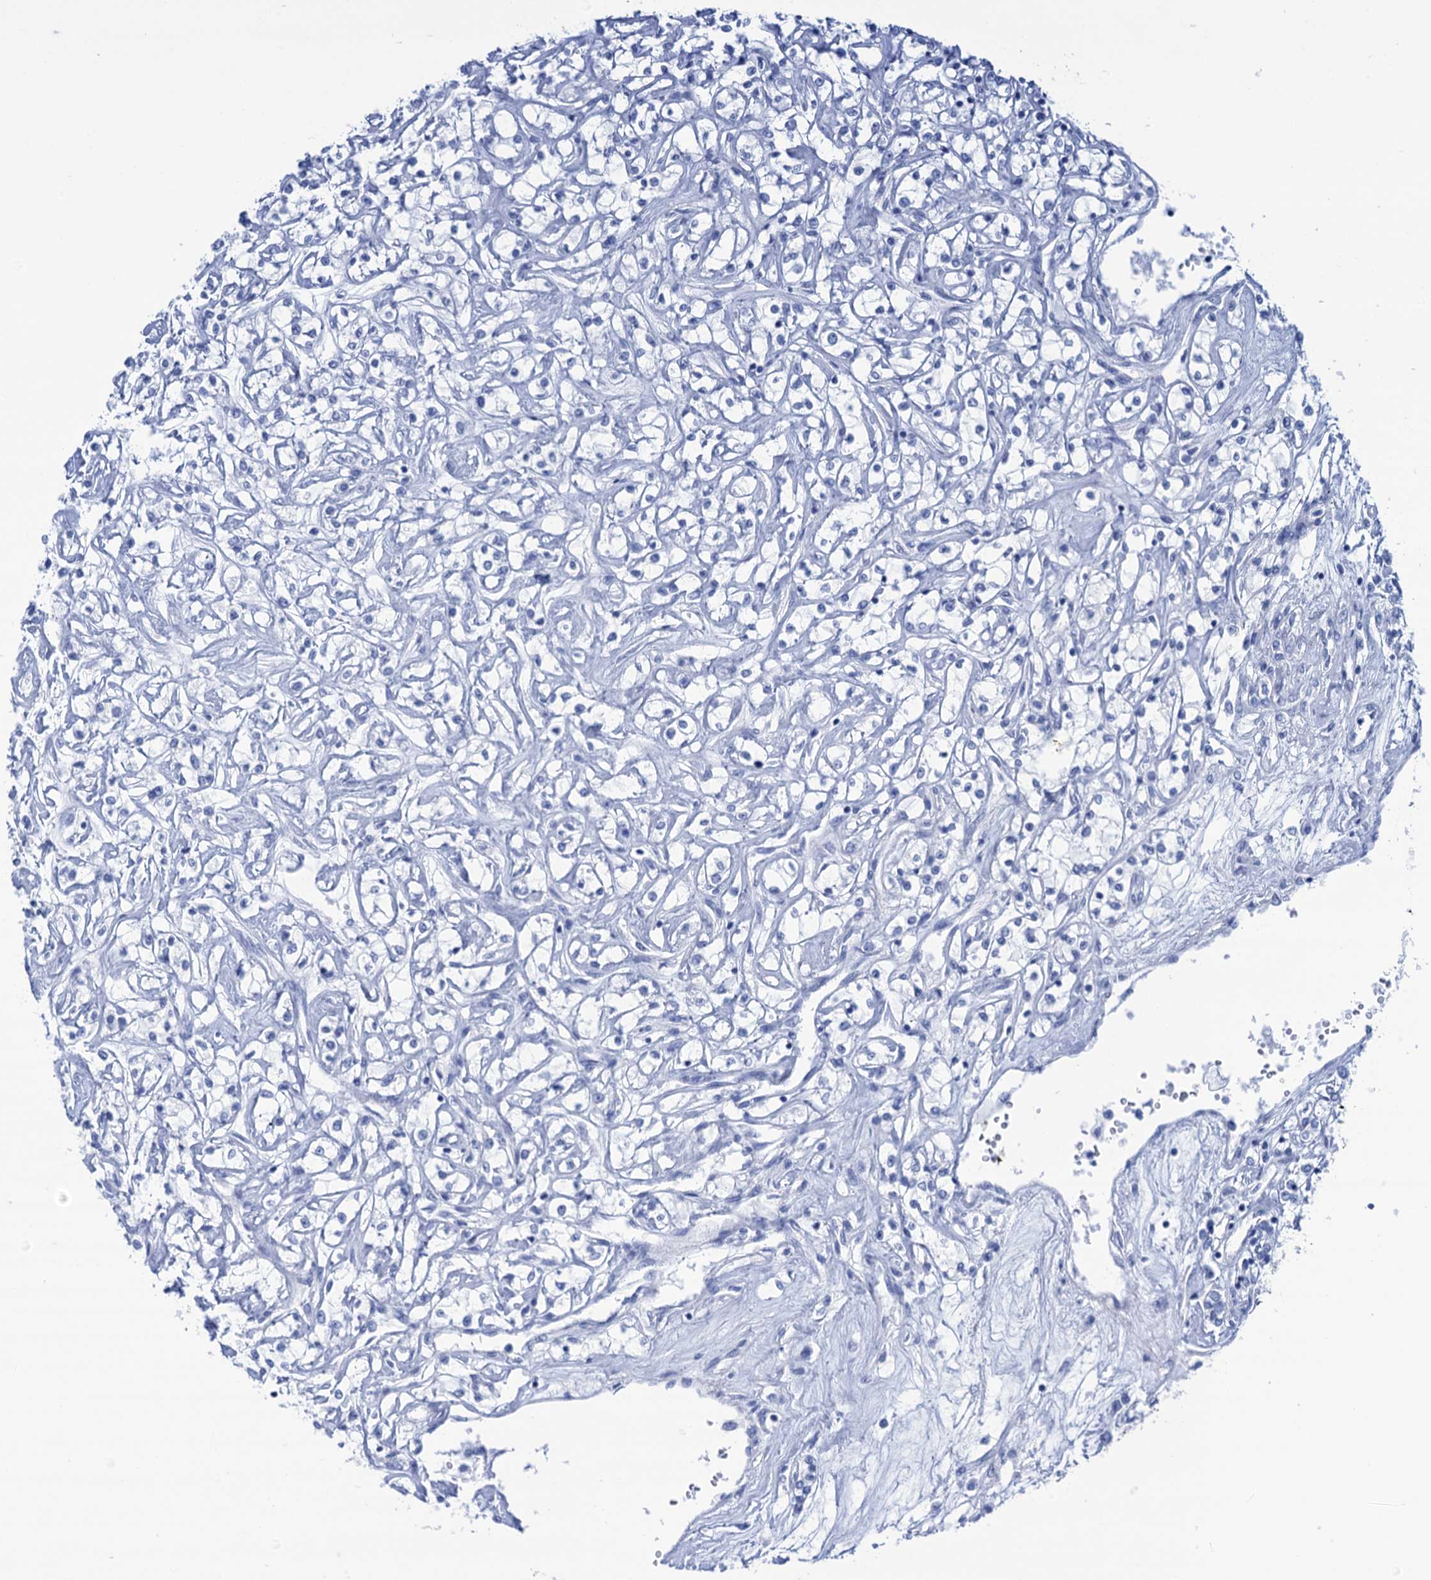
{"staining": {"intensity": "negative", "quantity": "none", "location": "none"}, "tissue": "renal cancer", "cell_type": "Tumor cells", "image_type": "cancer", "snomed": [{"axis": "morphology", "description": "Adenocarcinoma, NOS"}, {"axis": "topography", "description": "Kidney"}], "caption": "Immunohistochemical staining of human renal cancer reveals no significant expression in tumor cells.", "gene": "CABYR", "patient": {"sex": "female", "age": 59}}